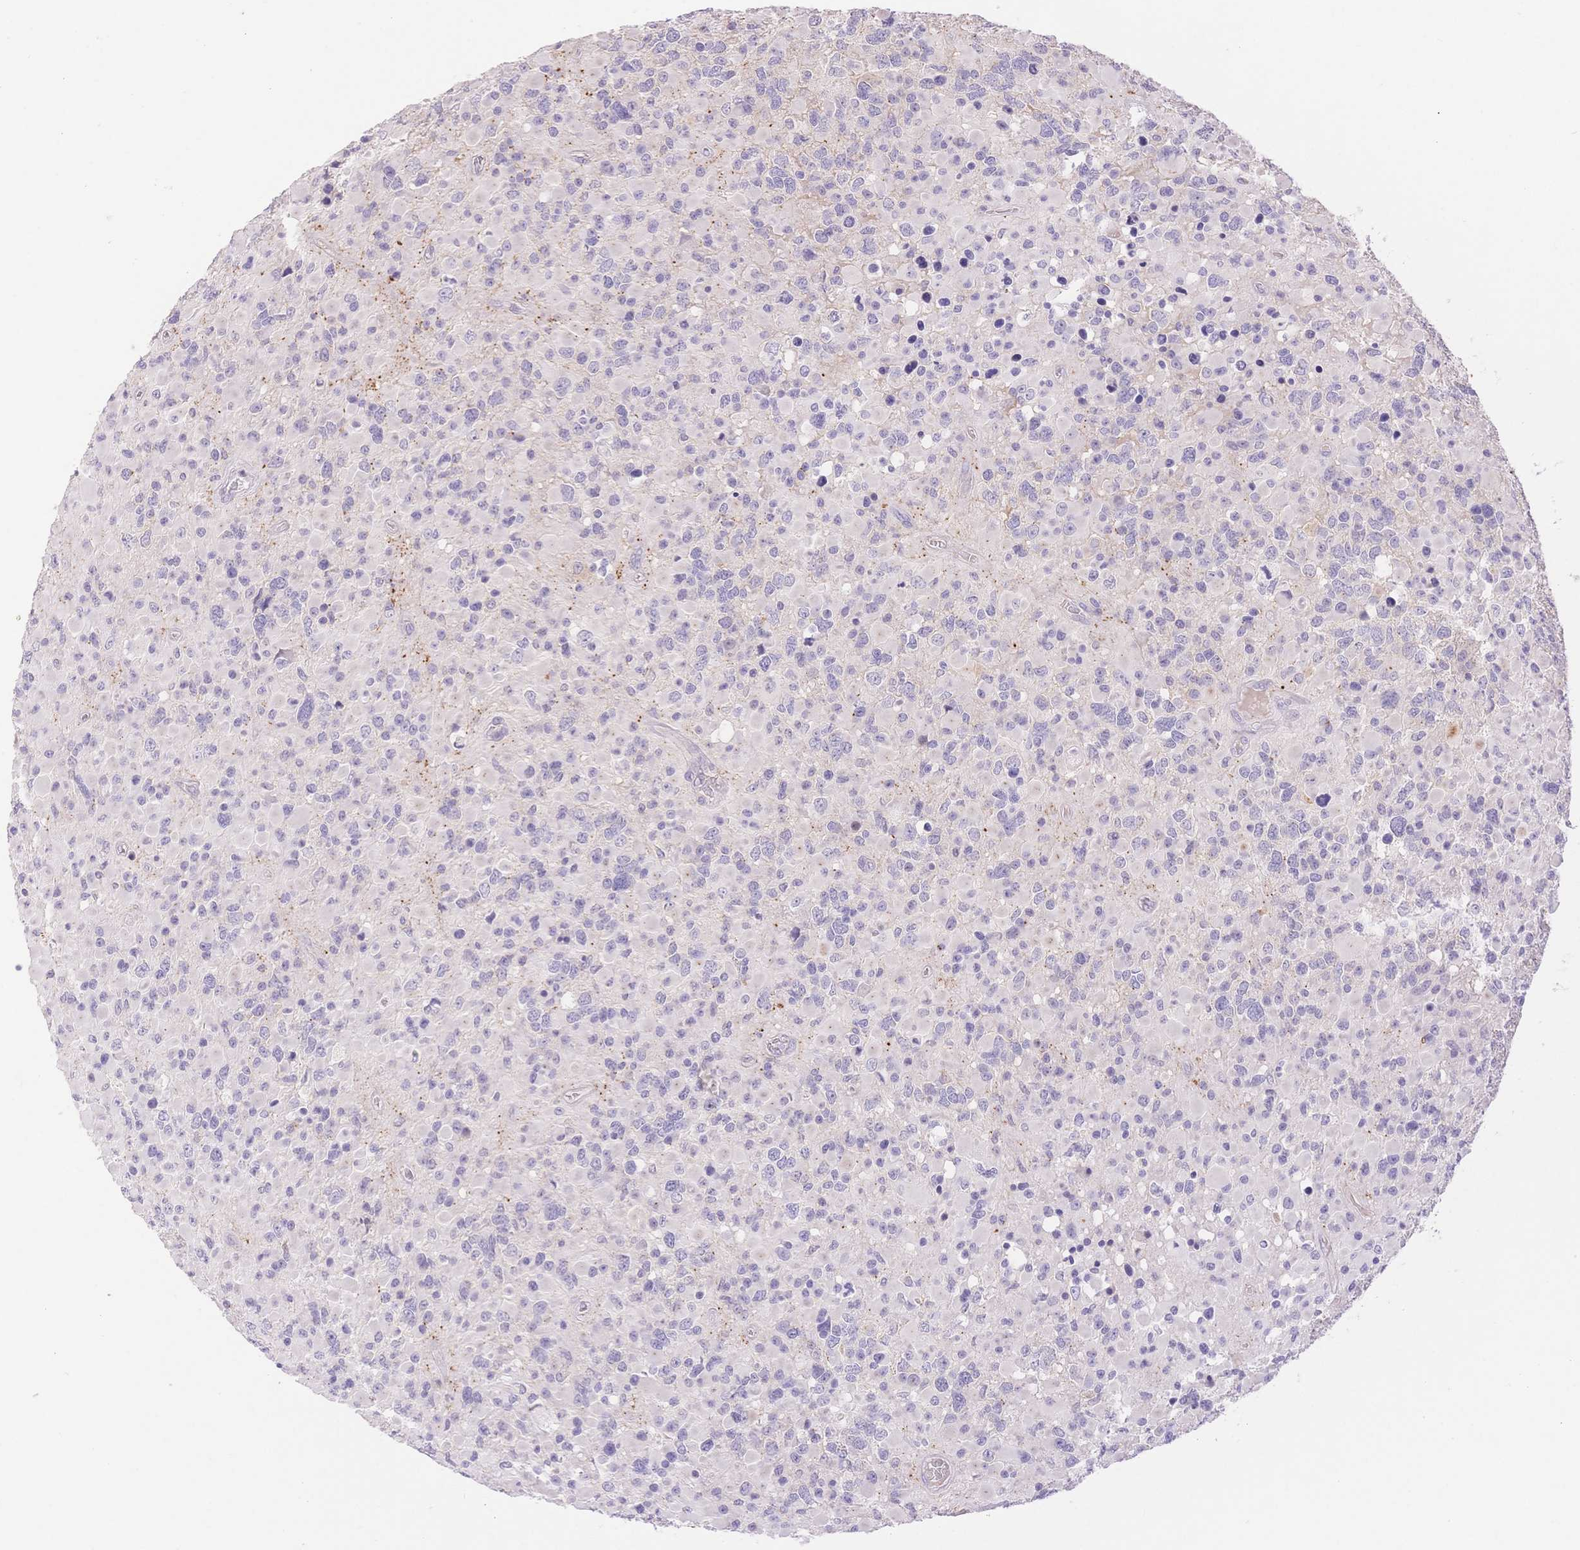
{"staining": {"intensity": "negative", "quantity": "none", "location": "none"}, "tissue": "glioma", "cell_type": "Tumor cells", "image_type": "cancer", "snomed": [{"axis": "morphology", "description": "Glioma, malignant, High grade"}, {"axis": "topography", "description": "Brain"}], "caption": "This is an immunohistochemistry (IHC) histopathology image of human glioma. There is no staining in tumor cells.", "gene": "MYOM1", "patient": {"sex": "female", "age": 40}}